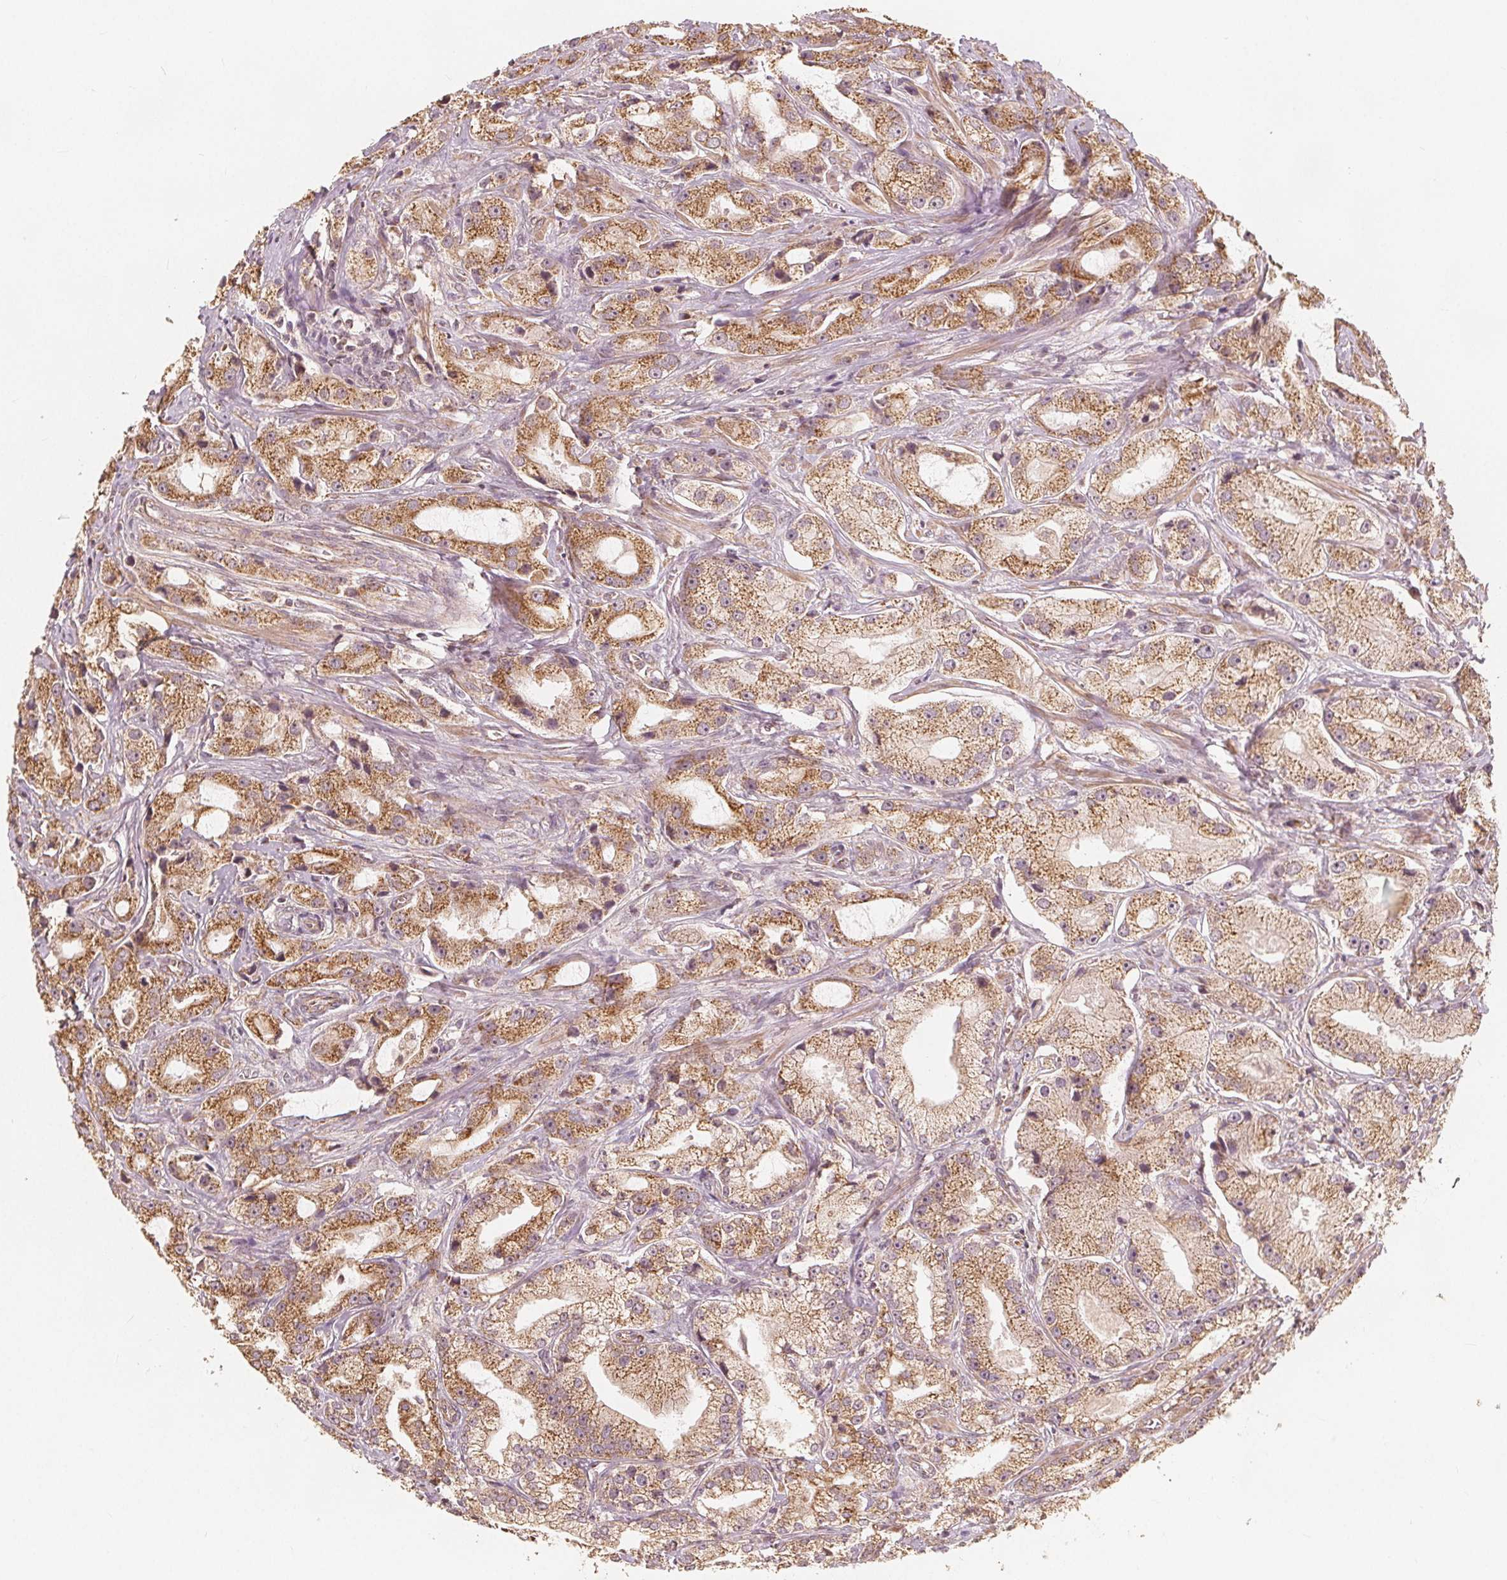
{"staining": {"intensity": "moderate", "quantity": ">75%", "location": "cytoplasmic/membranous"}, "tissue": "prostate cancer", "cell_type": "Tumor cells", "image_type": "cancer", "snomed": [{"axis": "morphology", "description": "Adenocarcinoma, High grade"}, {"axis": "topography", "description": "Prostate"}], "caption": "Approximately >75% of tumor cells in adenocarcinoma (high-grade) (prostate) display moderate cytoplasmic/membranous protein positivity as visualized by brown immunohistochemical staining.", "gene": "PEX26", "patient": {"sex": "male", "age": 64}}